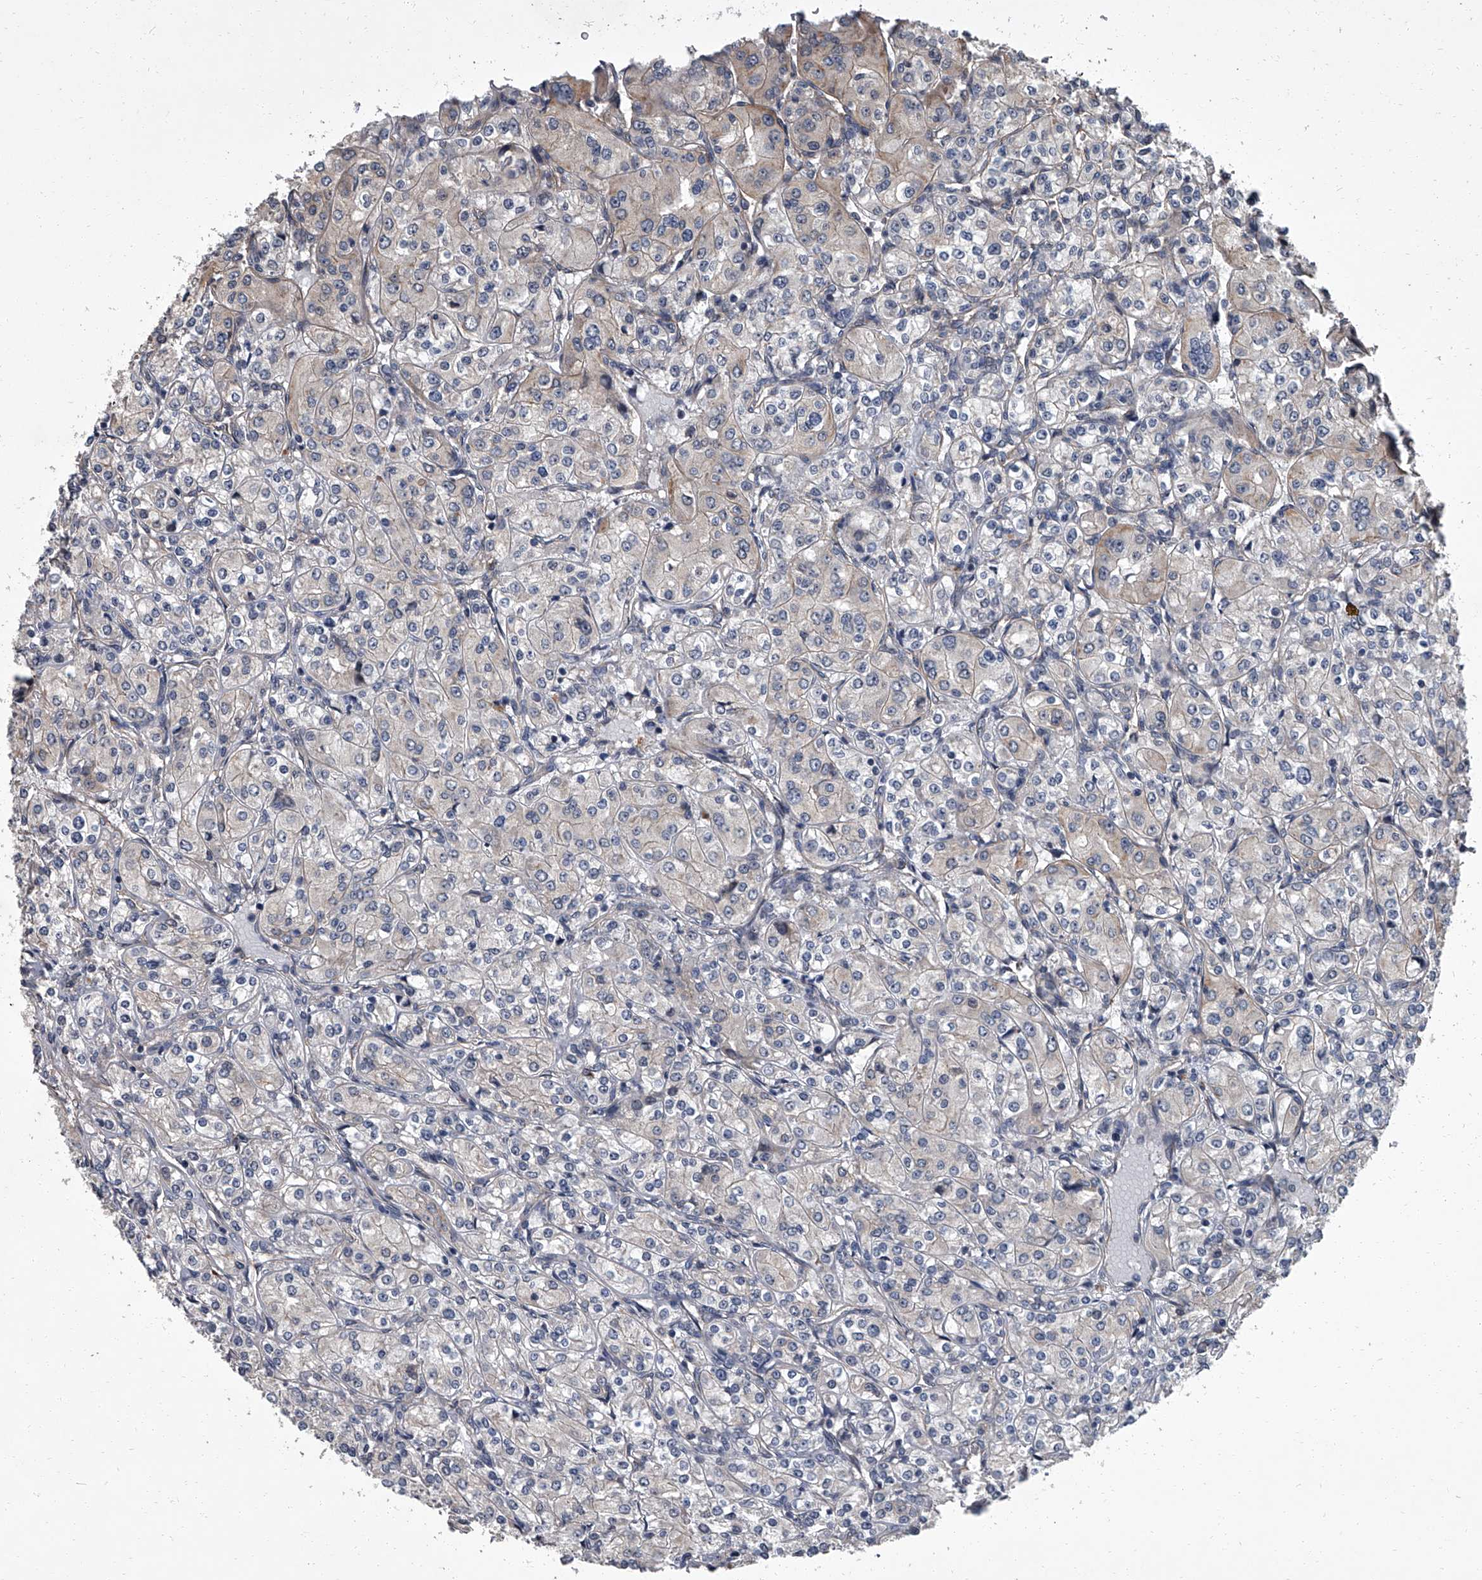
{"staining": {"intensity": "negative", "quantity": "none", "location": "none"}, "tissue": "renal cancer", "cell_type": "Tumor cells", "image_type": "cancer", "snomed": [{"axis": "morphology", "description": "Adenocarcinoma, NOS"}, {"axis": "topography", "description": "Kidney"}], "caption": "High magnification brightfield microscopy of adenocarcinoma (renal) stained with DAB (brown) and counterstained with hematoxylin (blue): tumor cells show no significant expression. (DAB (3,3'-diaminobenzidine) immunohistochemistry (IHC) visualized using brightfield microscopy, high magnification).", "gene": "SIRT4", "patient": {"sex": "male", "age": 77}}